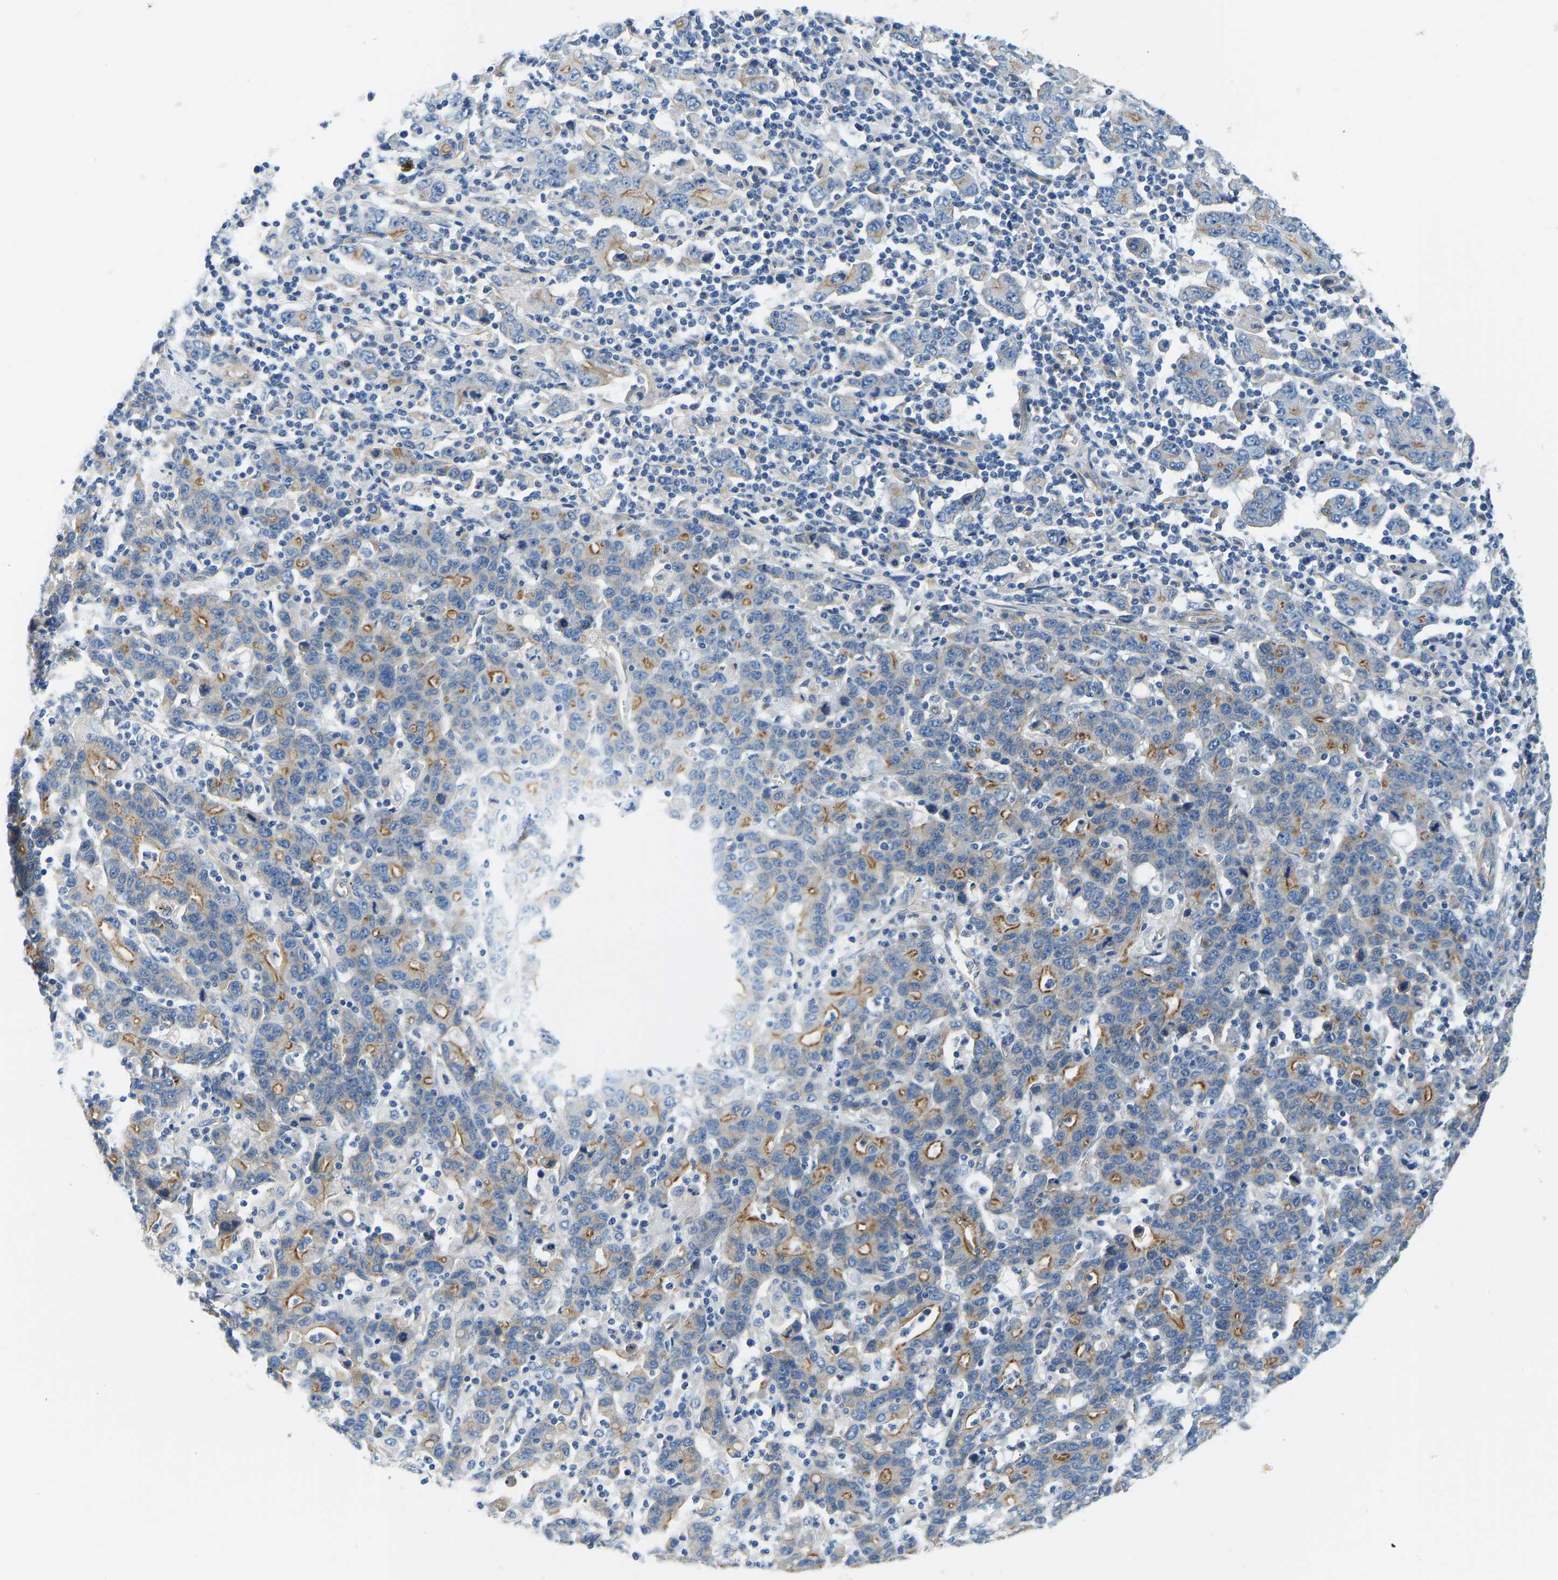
{"staining": {"intensity": "moderate", "quantity": "25%-75%", "location": "cytoplasmic/membranous"}, "tissue": "stomach cancer", "cell_type": "Tumor cells", "image_type": "cancer", "snomed": [{"axis": "morphology", "description": "Adenocarcinoma, NOS"}, {"axis": "topography", "description": "Stomach, upper"}], "caption": "Immunohistochemistry of stomach adenocarcinoma exhibits medium levels of moderate cytoplasmic/membranous staining in approximately 25%-75% of tumor cells.", "gene": "CHAD", "patient": {"sex": "male", "age": 69}}